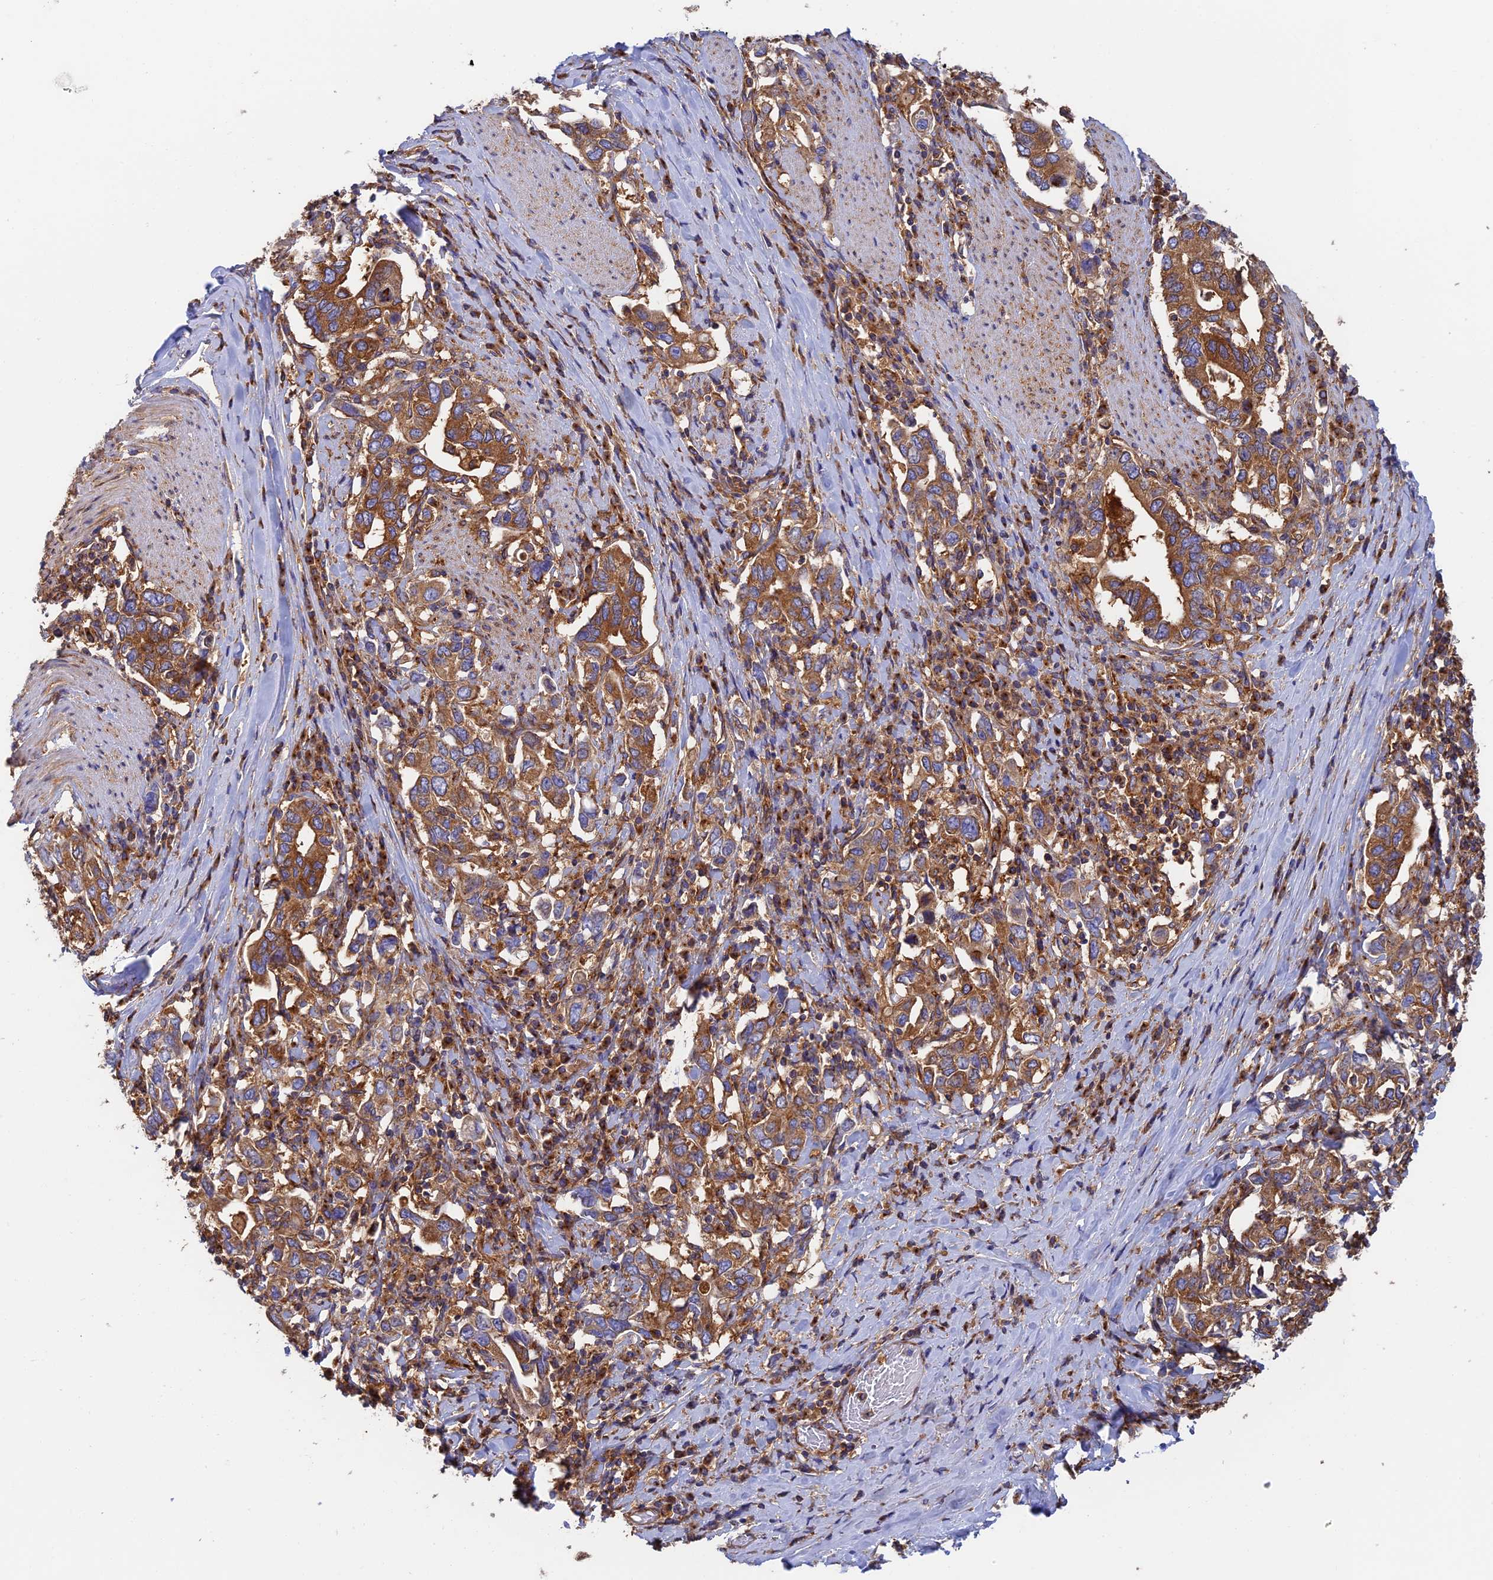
{"staining": {"intensity": "strong", "quantity": ">75%", "location": "cytoplasmic/membranous"}, "tissue": "stomach cancer", "cell_type": "Tumor cells", "image_type": "cancer", "snomed": [{"axis": "morphology", "description": "Adenocarcinoma, NOS"}, {"axis": "topography", "description": "Stomach, upper"}, {"axis": "topography", "description": "Stomach"}], "caption": "Stomach adenocarcinoma tissue shows strong cytoplasmic/membranous staining in about >75% of tumor cells, visualized by immunohistochemistry.", "gene": "DCTN2", "patient": {"sex": "male", "age": 62}}